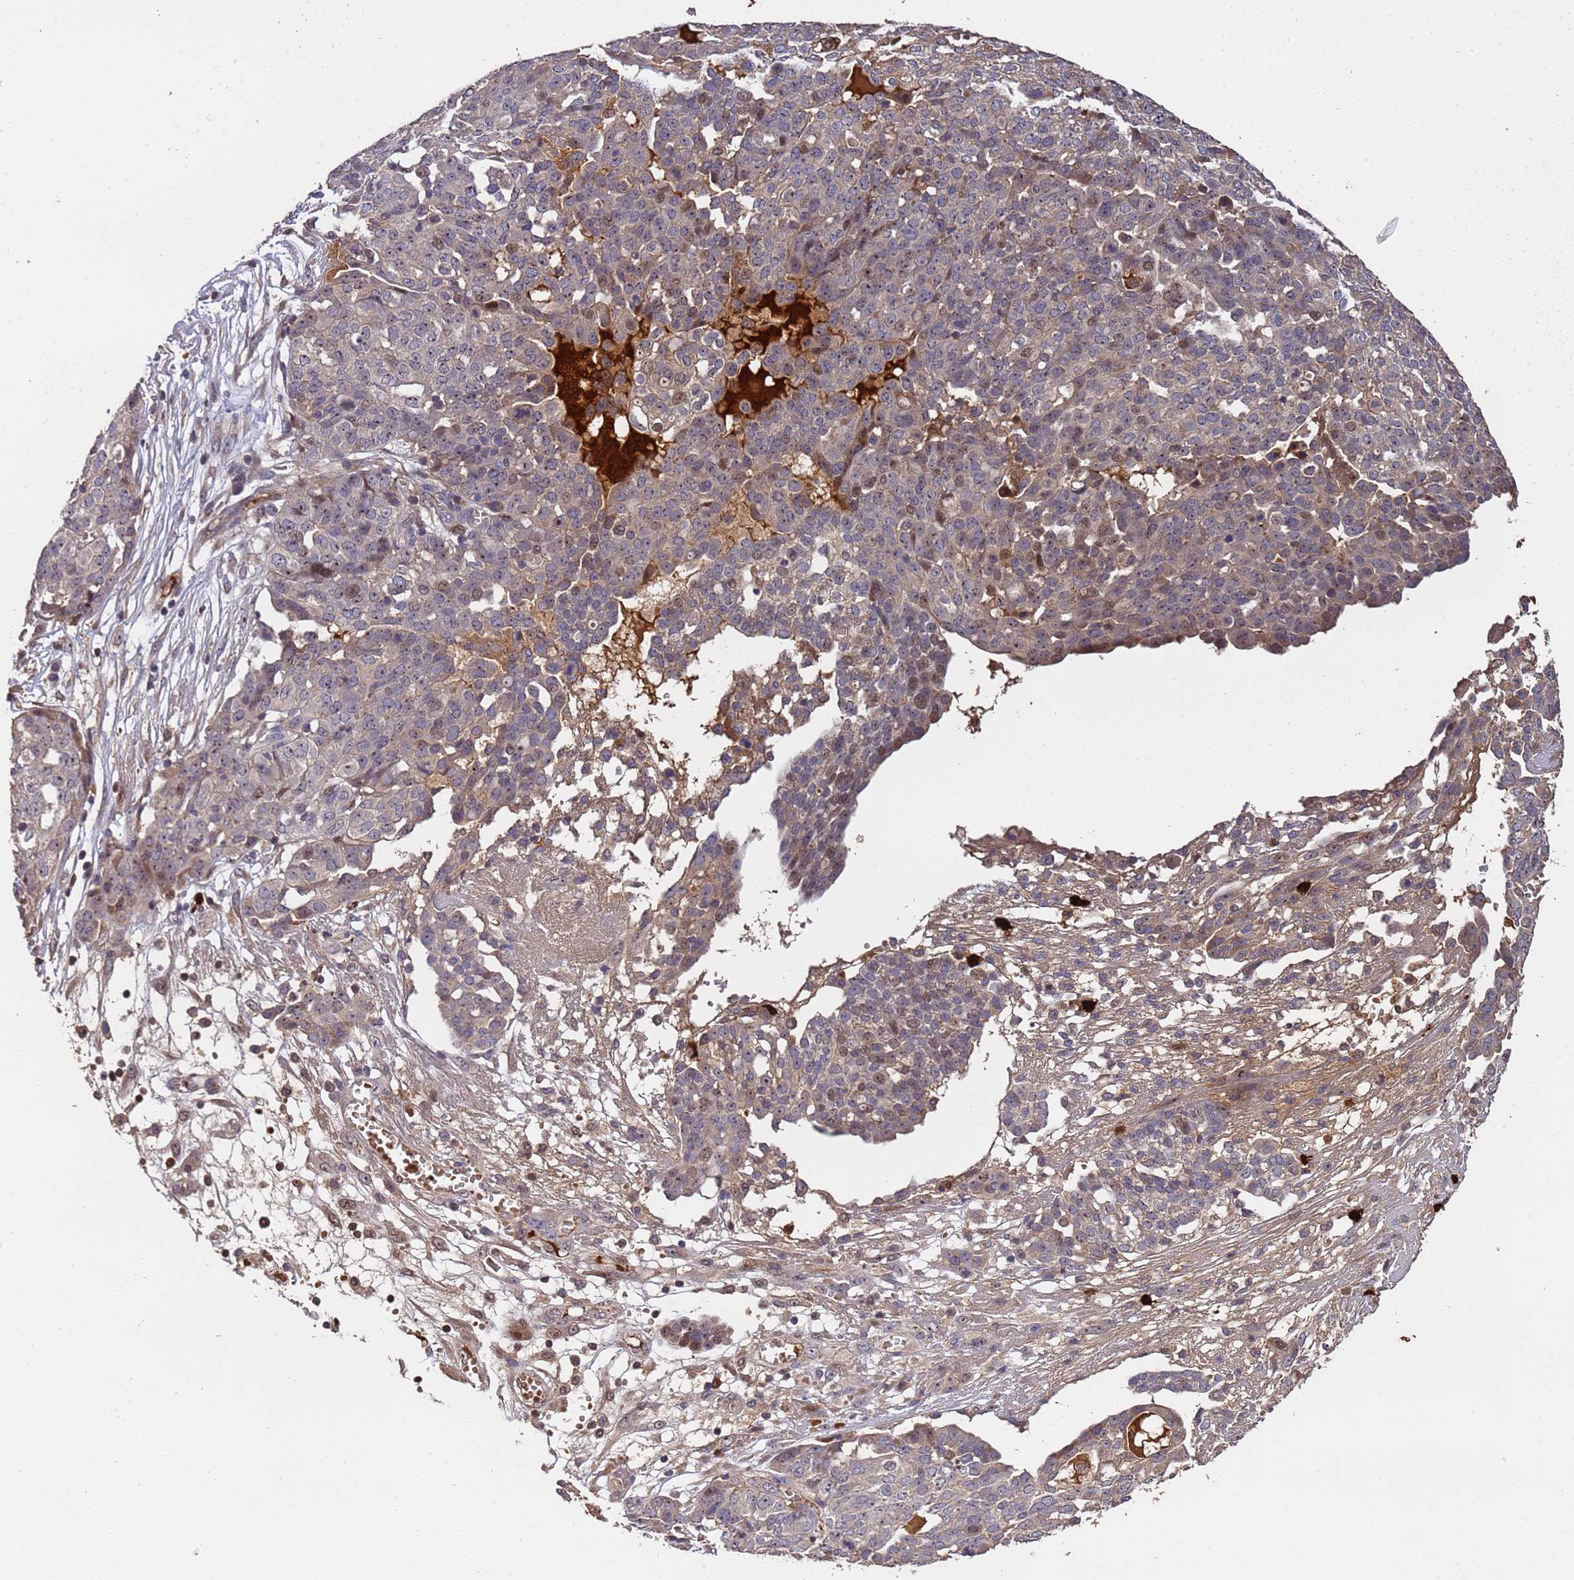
{"staining": {"intensity": "weak", "quantity": "<25%", "location": "cytoplasmic/membranous,nuclear"}, "tissue": "ovarian cancer", "cell_type": "Tumor cells", "image_type": "cancer", "snomed": [{"axis": "morphology", "description": "Cystadenocarcinoma, serous, NOS"}, {"axis": "topography", "description": "Soft tissue"}, {"axis": "topography", "description": "Ovary"}], "caption": "A micrograph of human ovarian serous cystadenocarcinoma is negative for staining in tumor cells.", "gene": "CCDC184", "patient": {"sex": "female", "age": 57}}